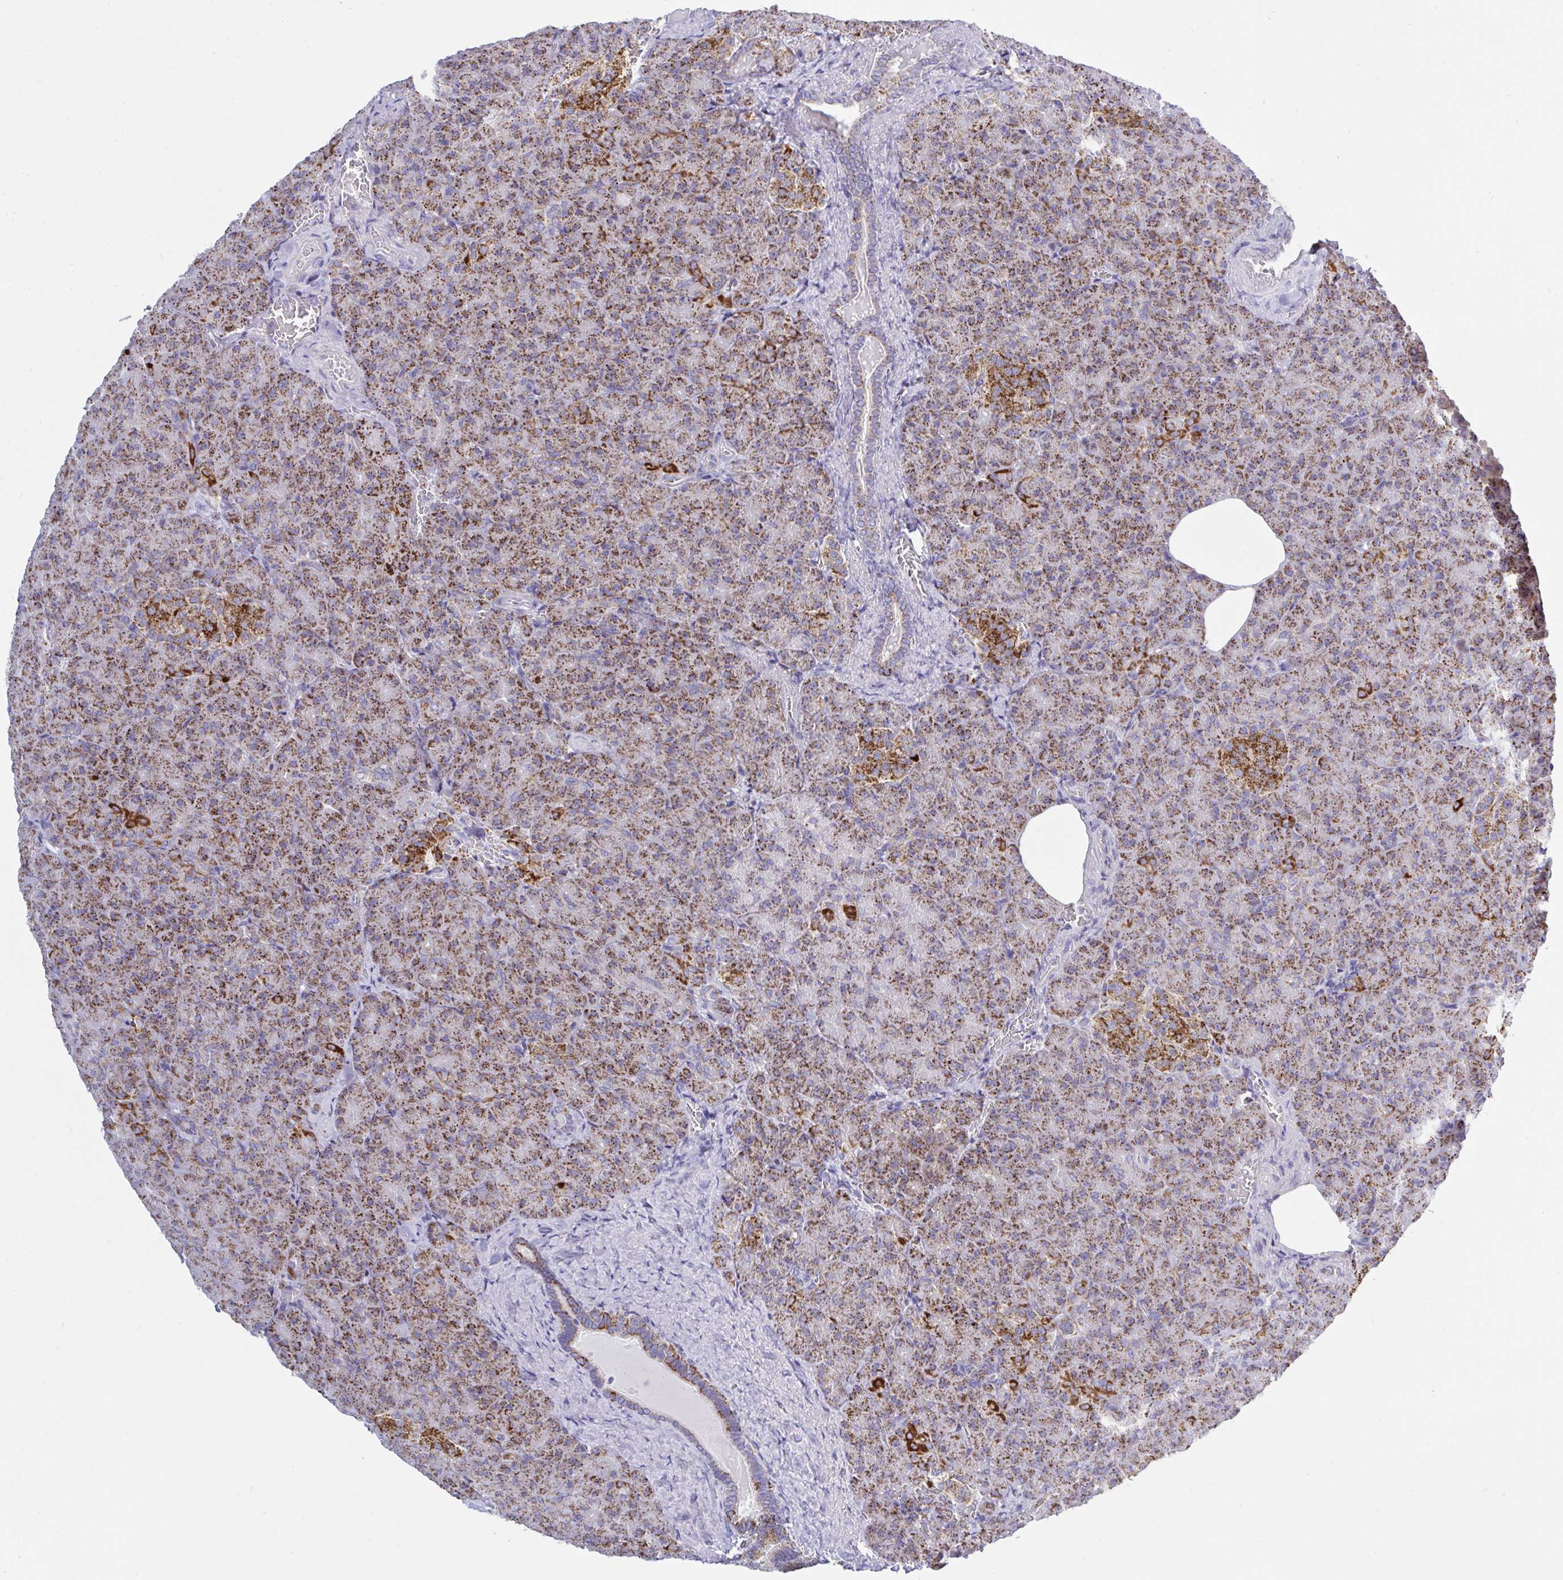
{"staining": {"intensity": "moderate", "quantity": ">75%", "location": "cytoplasmic/membranous"}, "tissue": "pancreas", "cell_type": "Exocrine glandular cells", "image_type": "normal", "snomed": [{"axis": "morphology", "description": "Normal tissue, NOS"}, {"axis": "topography", "description": "Pancreas"}], "caption": "A photomicrograph showing moderate cytoplasmic/membranous staining in approximately >75% of exocrine glandular cells in unremarkable pancreas, as visualized by brown immunohistochemical staining.", "gene": "HSPE1", "patient": {"sex": "female", "age": 74}}